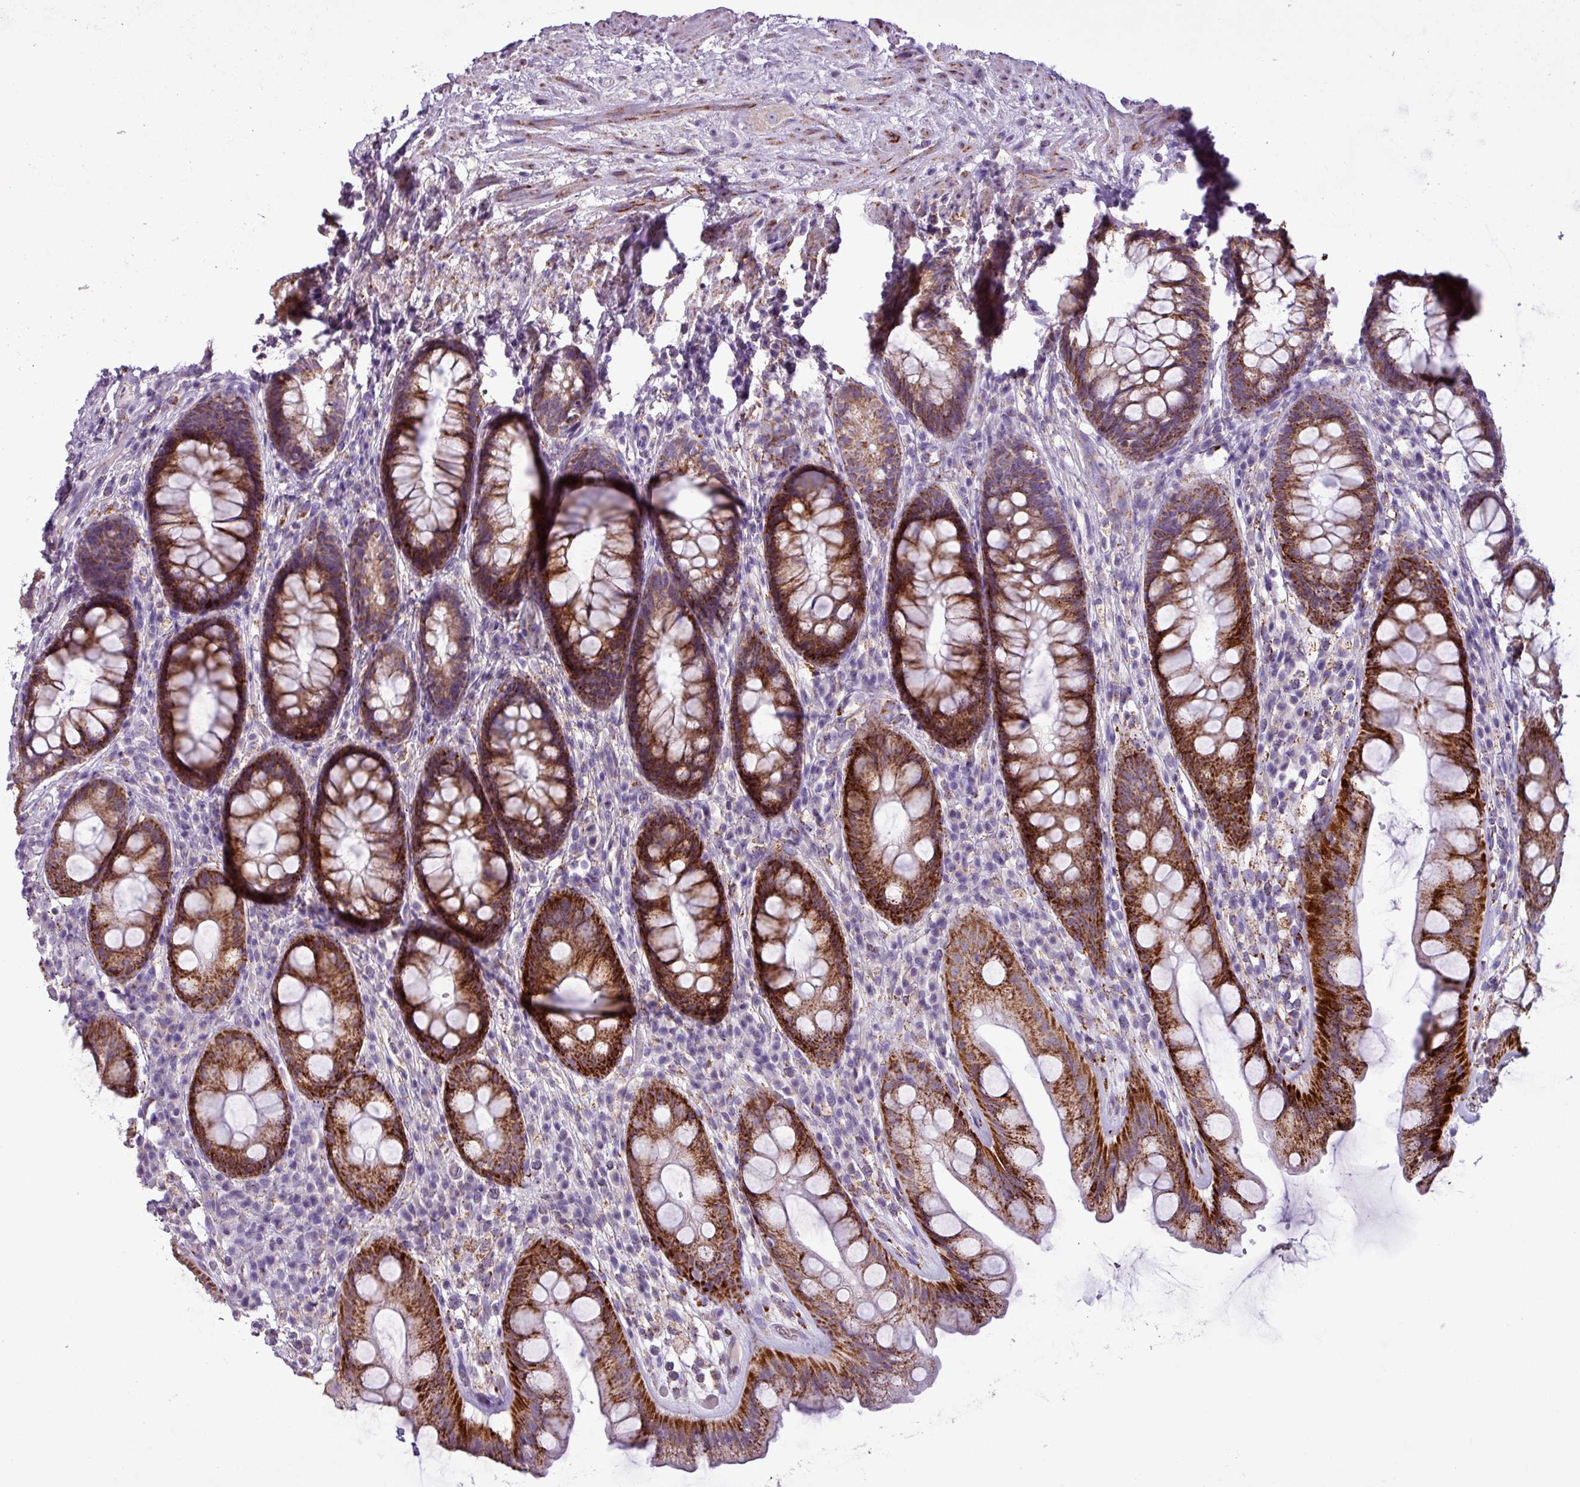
{"staining": {"intensity": "strong", "quantity": ">75%", "location": "cytoplasmic/membranous"}, "tissue": "rectum", "cell_type": "Glandular cells", "image_type": "normal", "snomed": [{"axis": "morphology", "description": "Normal tissue, NOS"}, {"axis": "topography", "description": "Rectum"}], "caption": "Glandular cells demonstrate high levels of strong cytoplasmic/membranous expression in about >75% of cells in unremarkable rectum.", "gene": "ZNF667", "patient": {"sex": "male", "age": 74}}